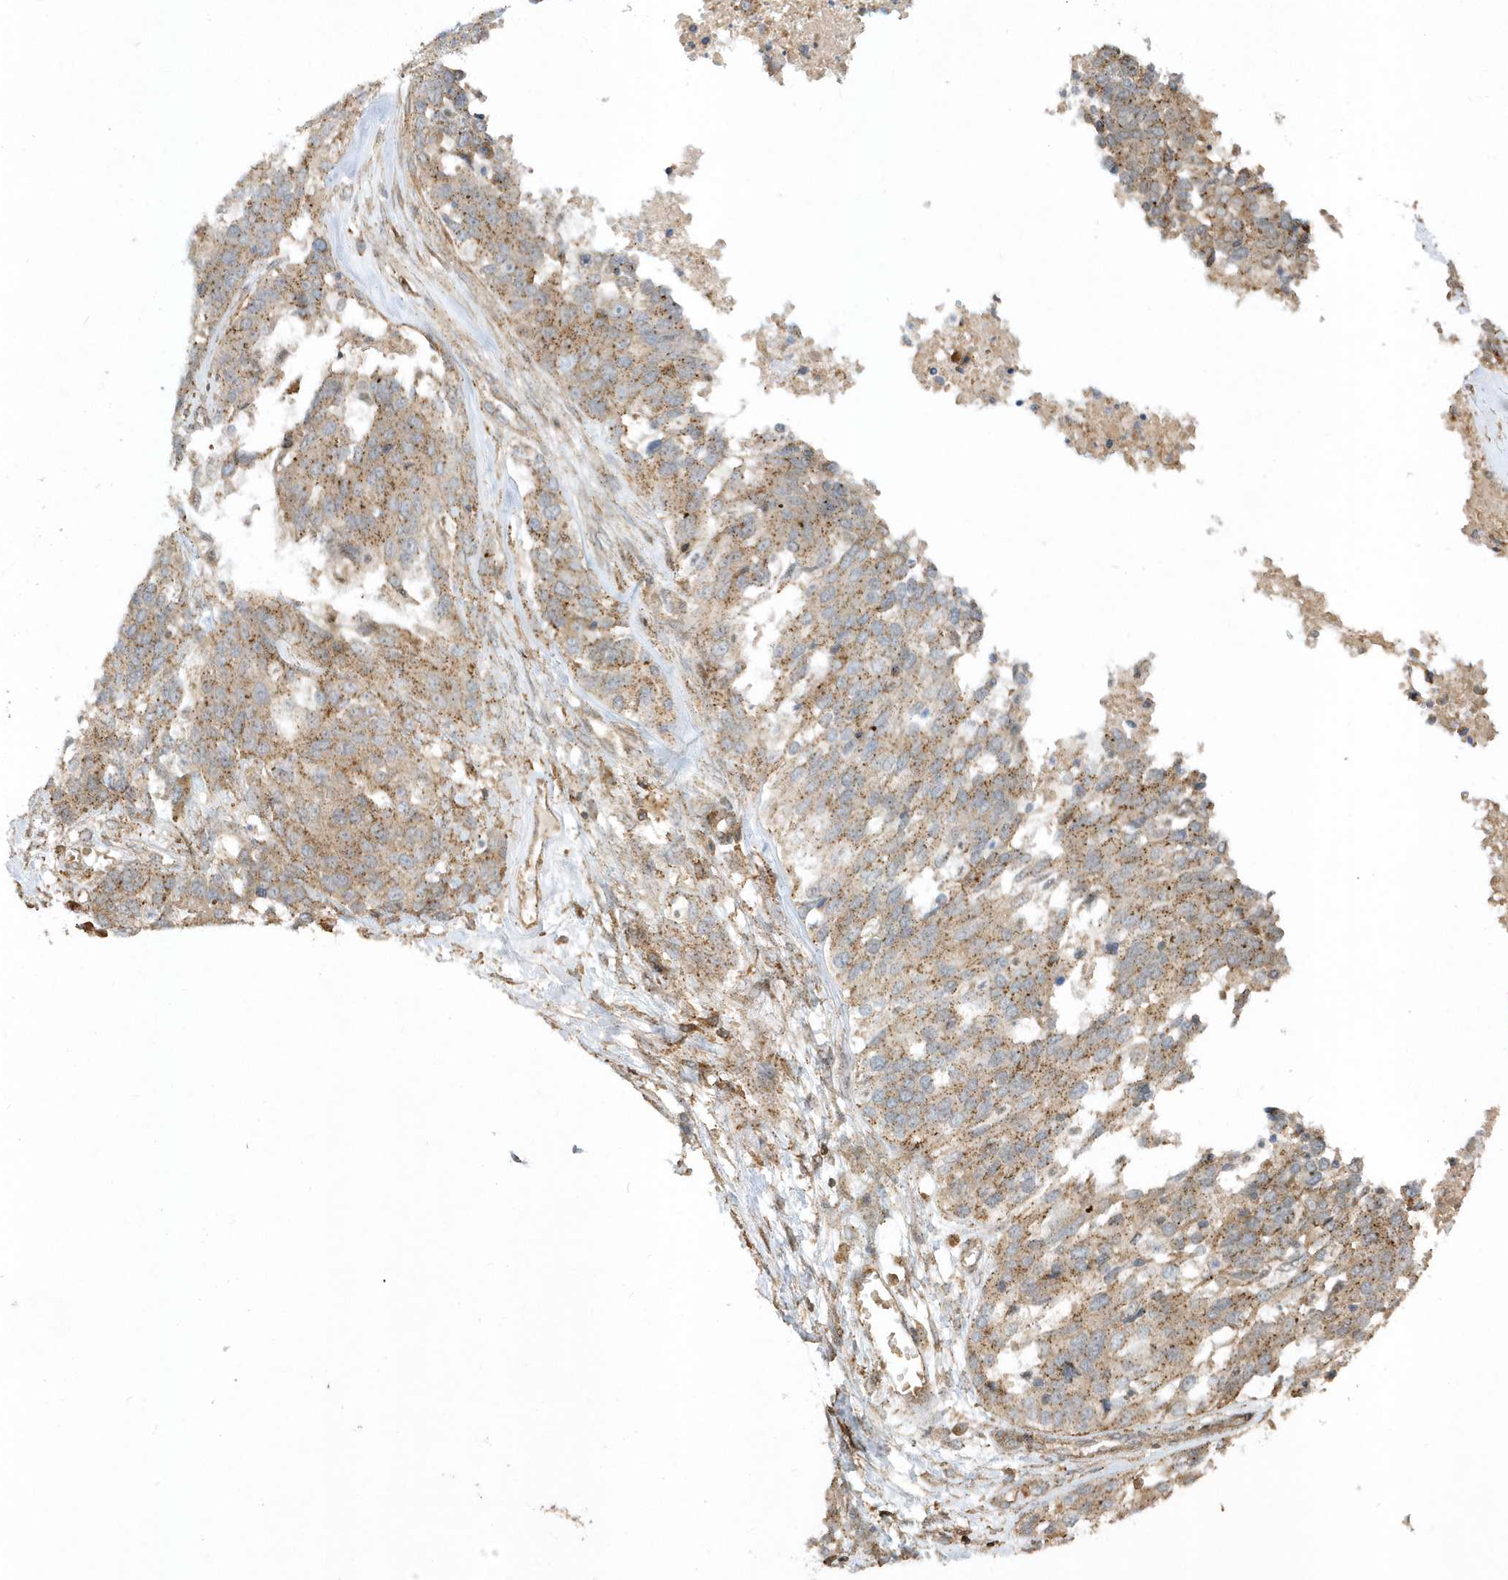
{"staining": {"intensity": "moderate", "quantity": ">75%", "location": "cytoplasmic/membranous"}, "tissue": "ovarian cancer", "cell_type": "Tumor cells", "image_type": "cancer", "snomed": [{"axis": "morphology", "description": "Cystadenocarcinoma, serous, NOS"}, {"axis": "topography", "description": "Ovary"}], "caption": "Brown immunohistochemical staining in ovarian cancer (serous cystadenocarcinoma) displays moderate cytoplasmic/membranous positivity in about >75% of tumor cells.", "gene": "STAMBP", "patient": {"sex": "female", "age": 44}}